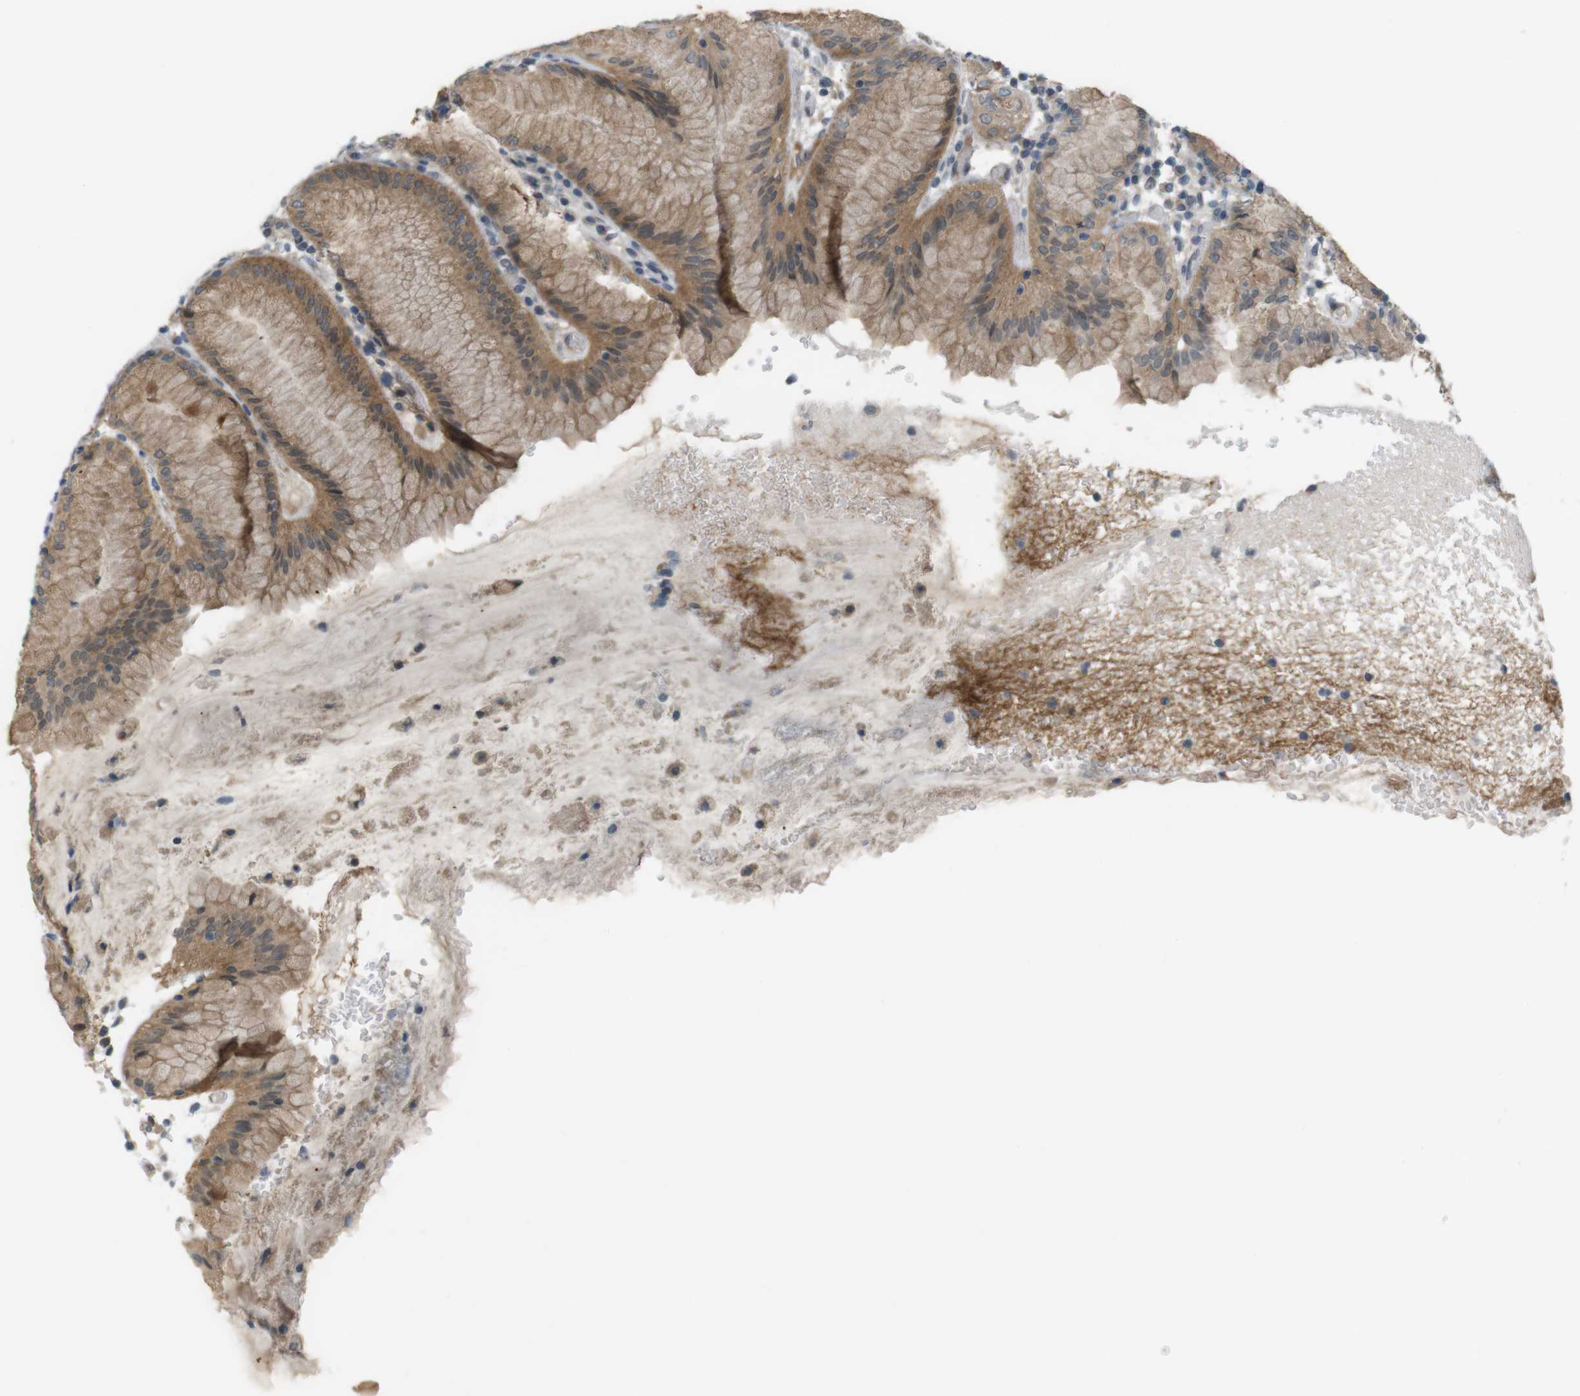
{"staining": {"intensity": "moderate", "quantity": ">75%", "location": "cytoplasmic/membranous"}, "tissue": "stomach", "cell_type": "Glandular cells", "image_type": "normal", "snomed": [{"axis": "morphology", "description": "Normal tissue, NOS"}, {"axis": "topography", "description": "Stomach"}, {"axis": "topography", "description": "Stomach, lower"}], "caption": "Stomach stained for a protein (brown) demonstrates moderate cytoplasmic/membranous positive positivity in about >75% of glandular cells.", "gene": "ZDHHC20", "patient": {"sex": "female", "age": 75}}